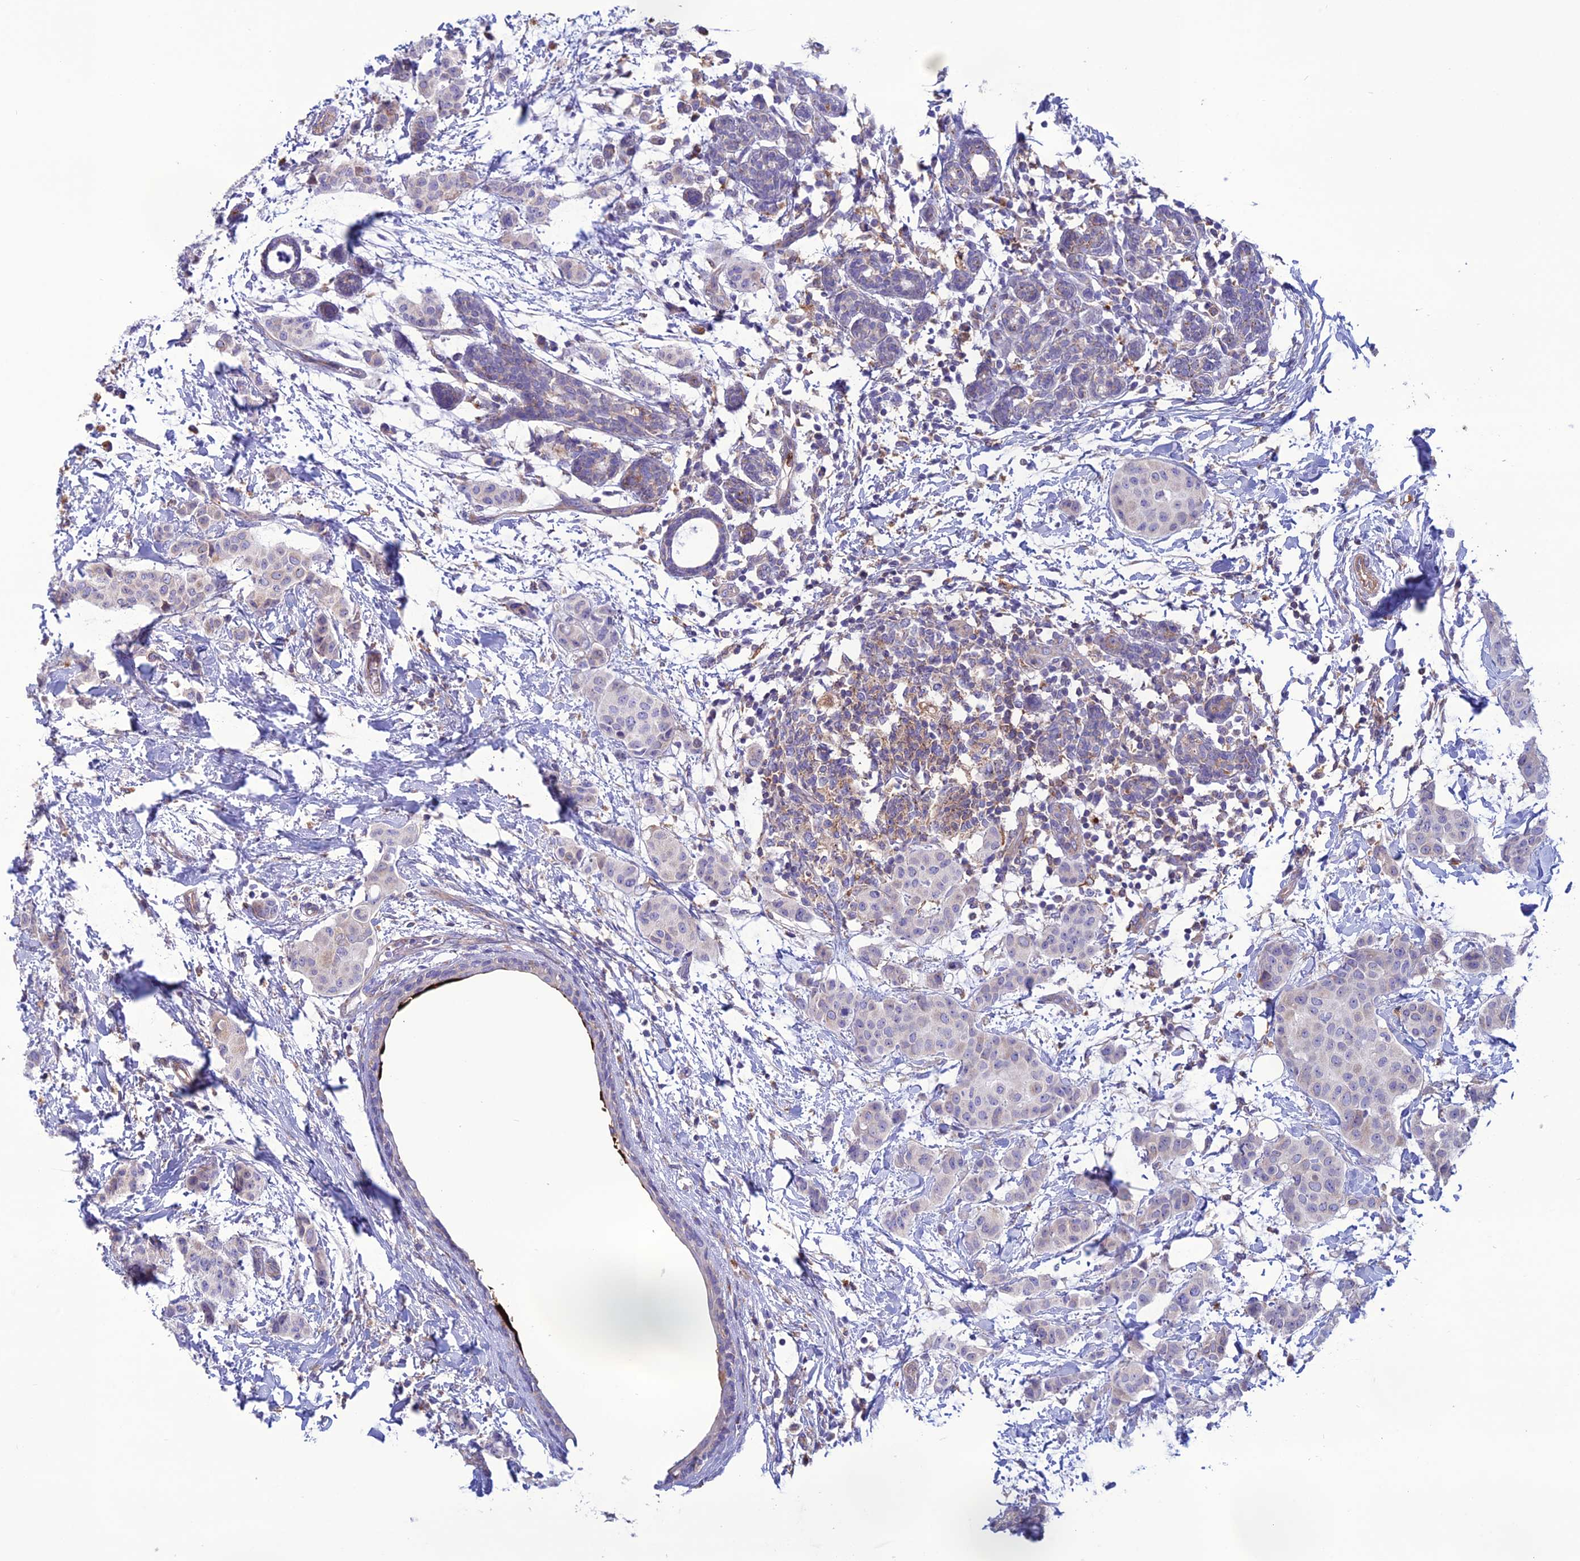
{"staining": {"intensity": "negative", "quantity": "none", "location": "none"}, "tissue": "breast cancer", "cell_type": "Tumor cells", "image_type": "cancer", "snomed": [{"axis": "morphology", "description": "Duct carcinoma"}, {"axis": "topography", "description": "Breast"}], "caption": "Tumor cells are negative for brown protein staining in invasive ductal carcinoma (breast). (Immunohistochemistry, brightfield microscopy, high magnification).", "gene": "CLCN7", "patient": {"sex": "female", "age": 40}}